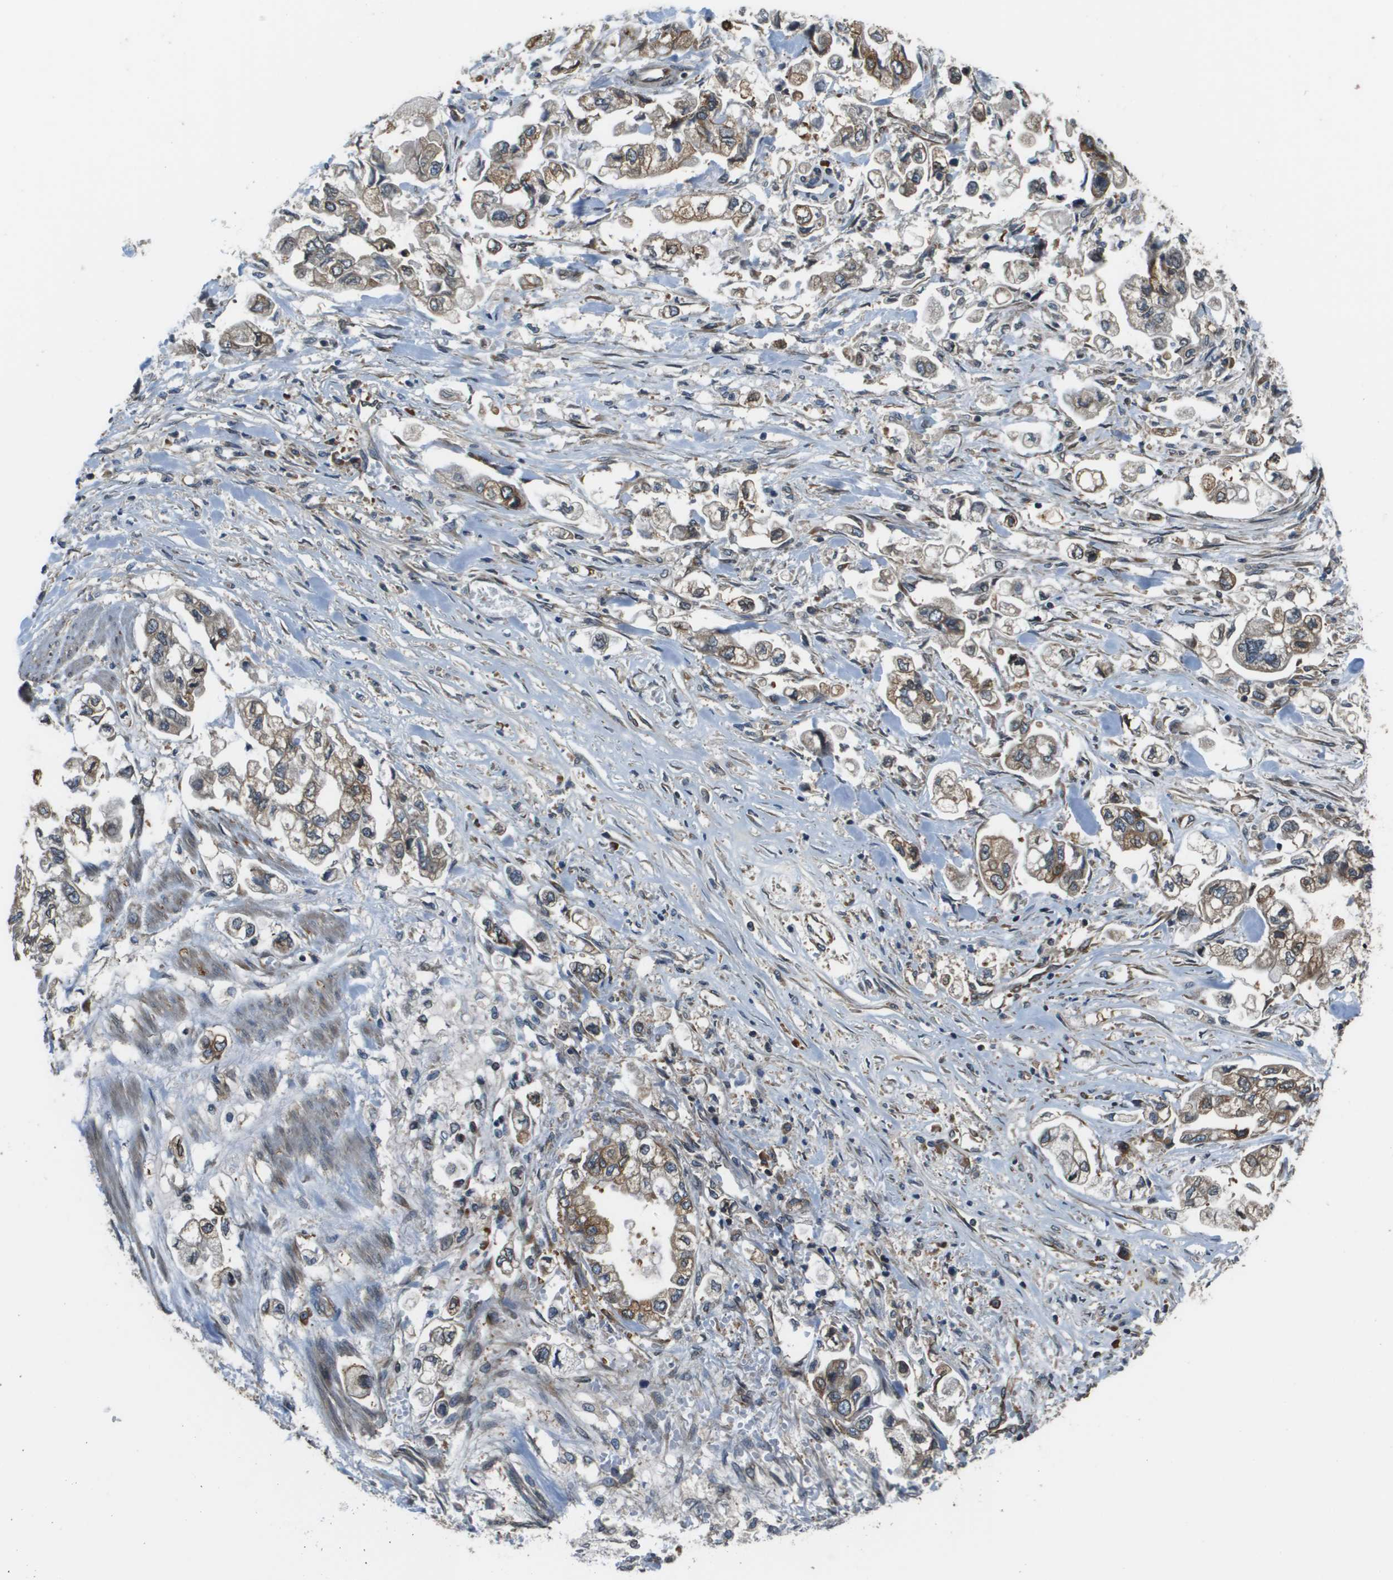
{"staining": {"intensity": "moderate", "quantity": ">75%", "location": "cytoplasmic/membranous"}, "tissue": "stomach cancer", "cell_type": "Tumor cells", "image_type": "cancer", "snomed": [{"axis": "morphology", "description": "Normal tissue, NOS"}, {"axis": "morphology", "description": "Adenocarcinoma, NOS"}, {"axis": "topography", "description": "Stomach"}], "caption": "Immunohistochemical staining of adenocarcinoma (stomach) demonstrates moderate cytoplasmic/membranous protein staining in about >75% of tumor cells.", "gene": "SEC62", "patient": {"sex": "male", "age": 62}}